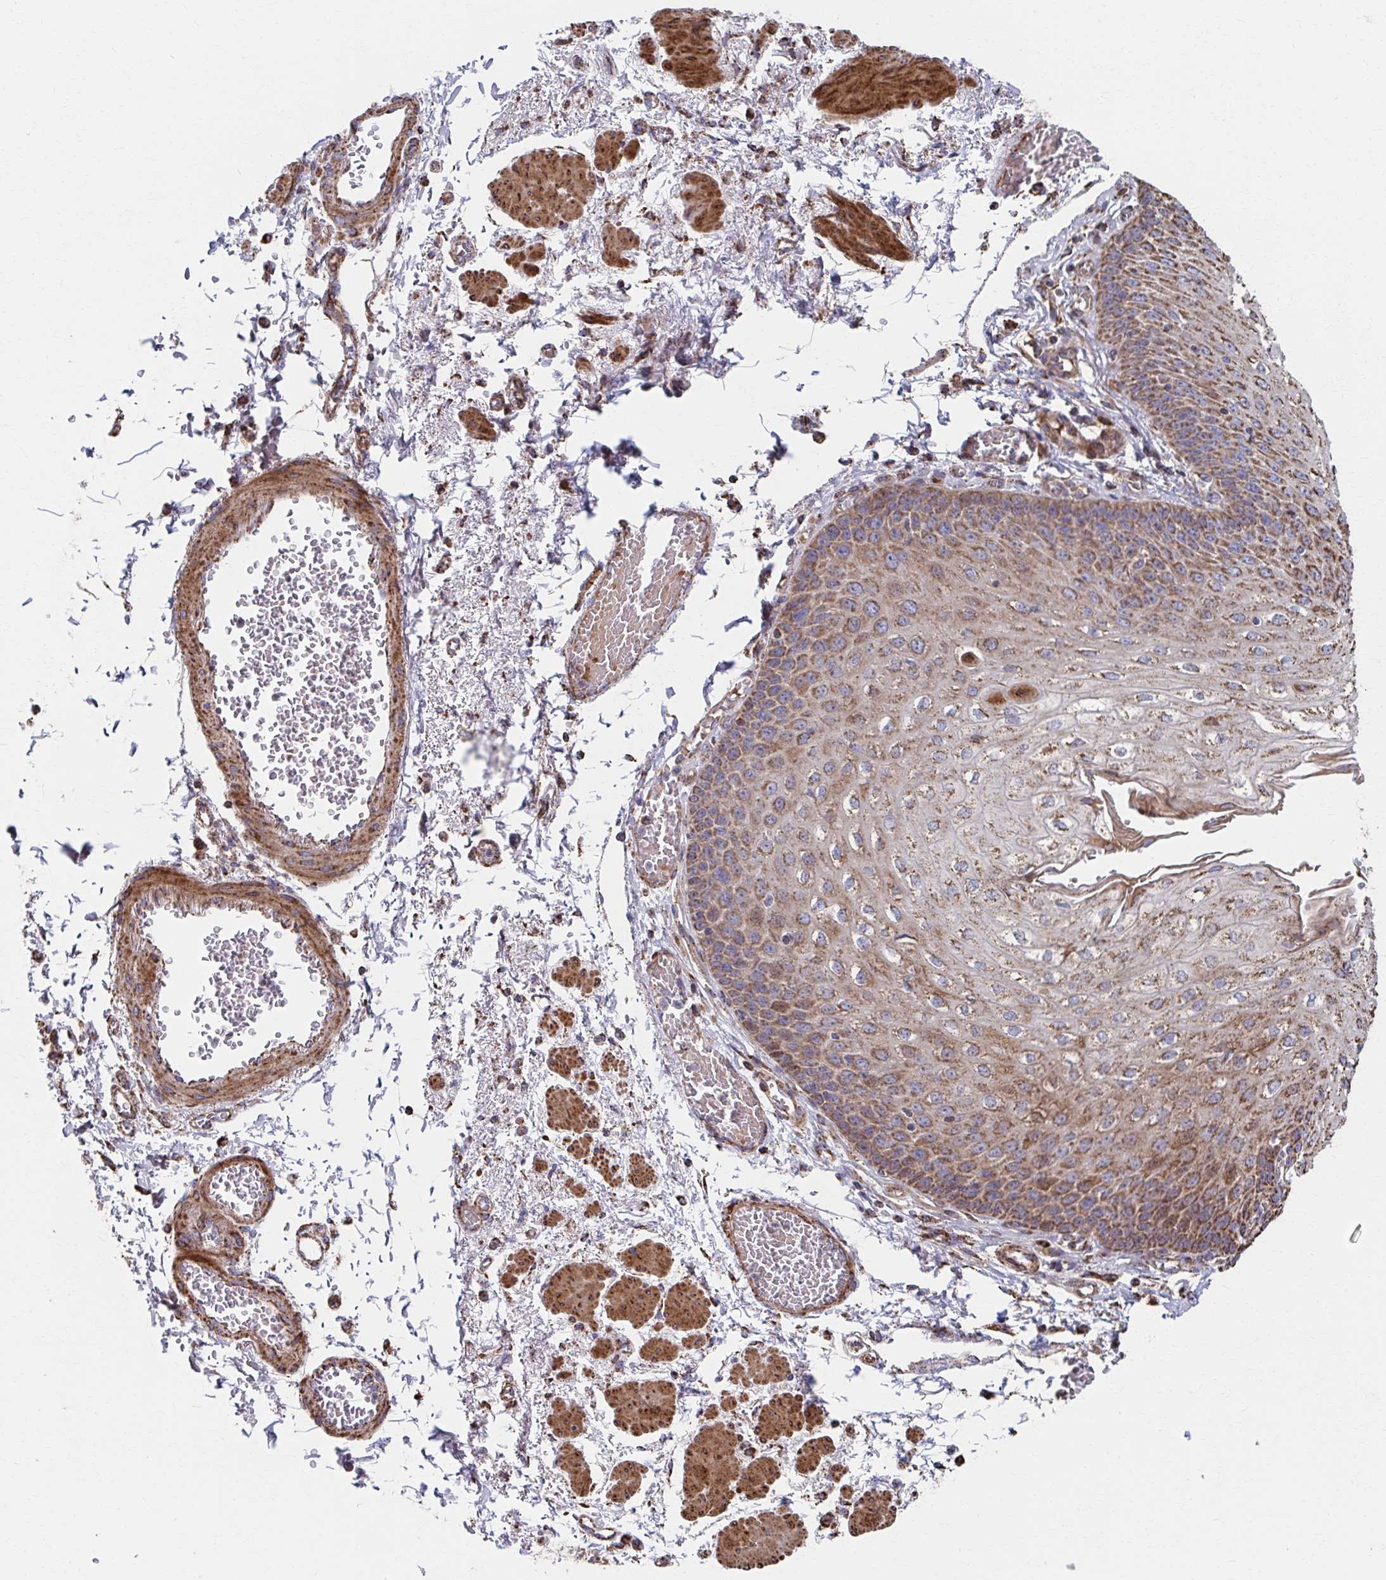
{"staining": {"intensity": "moderate", "quantity": ">75%", "location": "cytoplasmic/membranous"}, "tissue": "esophagus", "cell_type": "Squamous epithelial cells", "image_type": "normal", "snomed": [{"axis": "morphology", "description": "Normal tissue, NOS"}, {"axis": "morphology", "description": "Adenocarcinoma, NOS"}, {"axis": "topography", "description": "Esophagus"}], "caption": "Immunohistochemical staining of unremarkable human esophagus displays medium levels of moderate cytoplasmic/membranous expression in about >75% of squamous epithelial cells. Nuclei are stained in blue.", "gene": "SAT1", "patient": {"sex": "male", "age": 81}}